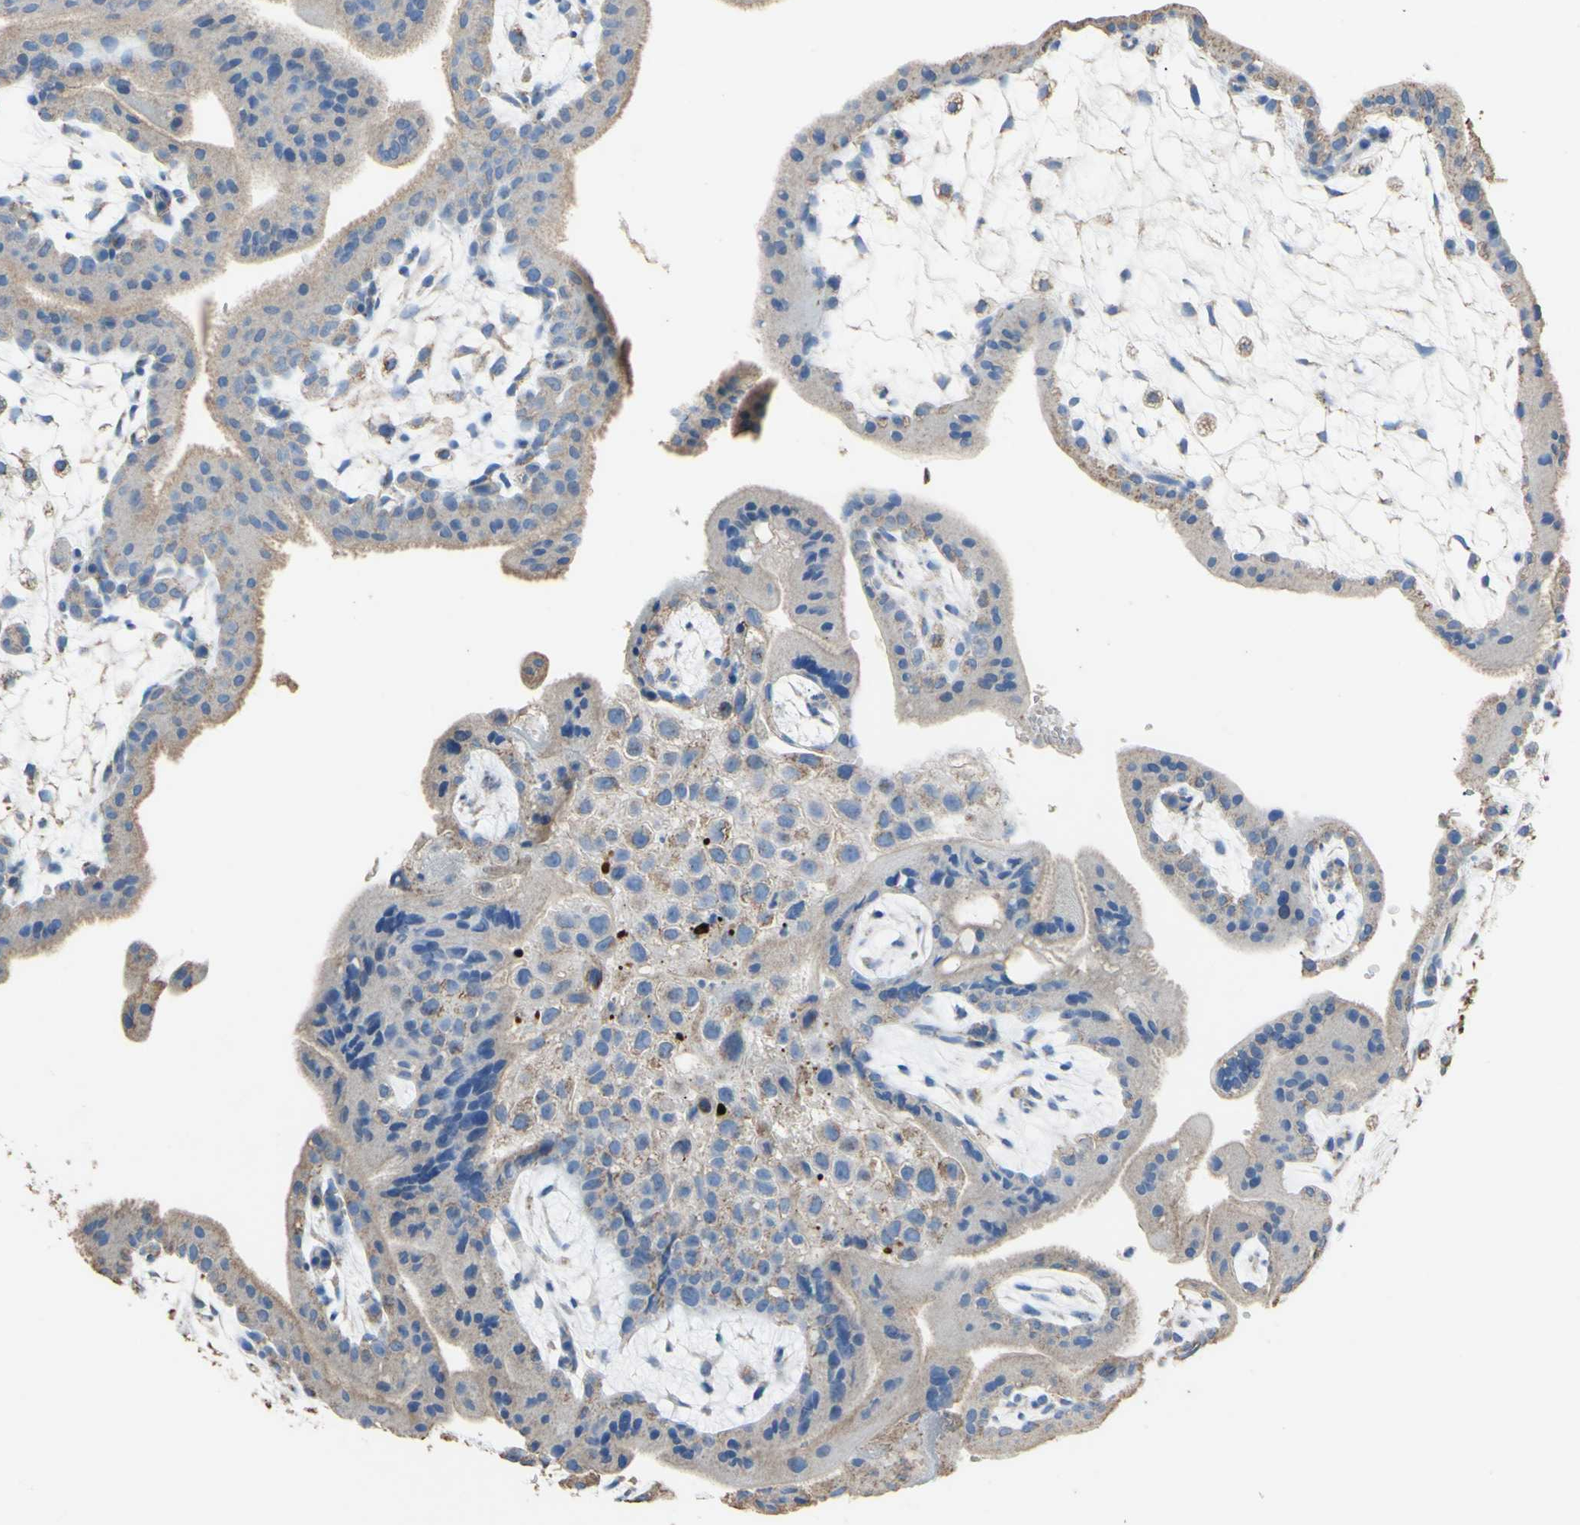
{"staining": {"intensity": "weak", "quantity": "25%-75%", "location": "cytoplasmic/membranous"}, "tissue": "placenta", "cell_type": "Decidual cells", "image_type": "normal", "snomed": [{"axis": "morphology", "description": "Normal tissue, NOS"}, {"axis": "topography", "description": "Placenta"}], "caption": "About 25%-75% of decidual cells in normal human placenta exhibit weak cytoplasmic/membranous protein expression as visualized by brown immunohistochemical staining.", "gene": "CMKLR2", "patient": {"sex": "female", "age": 35}}